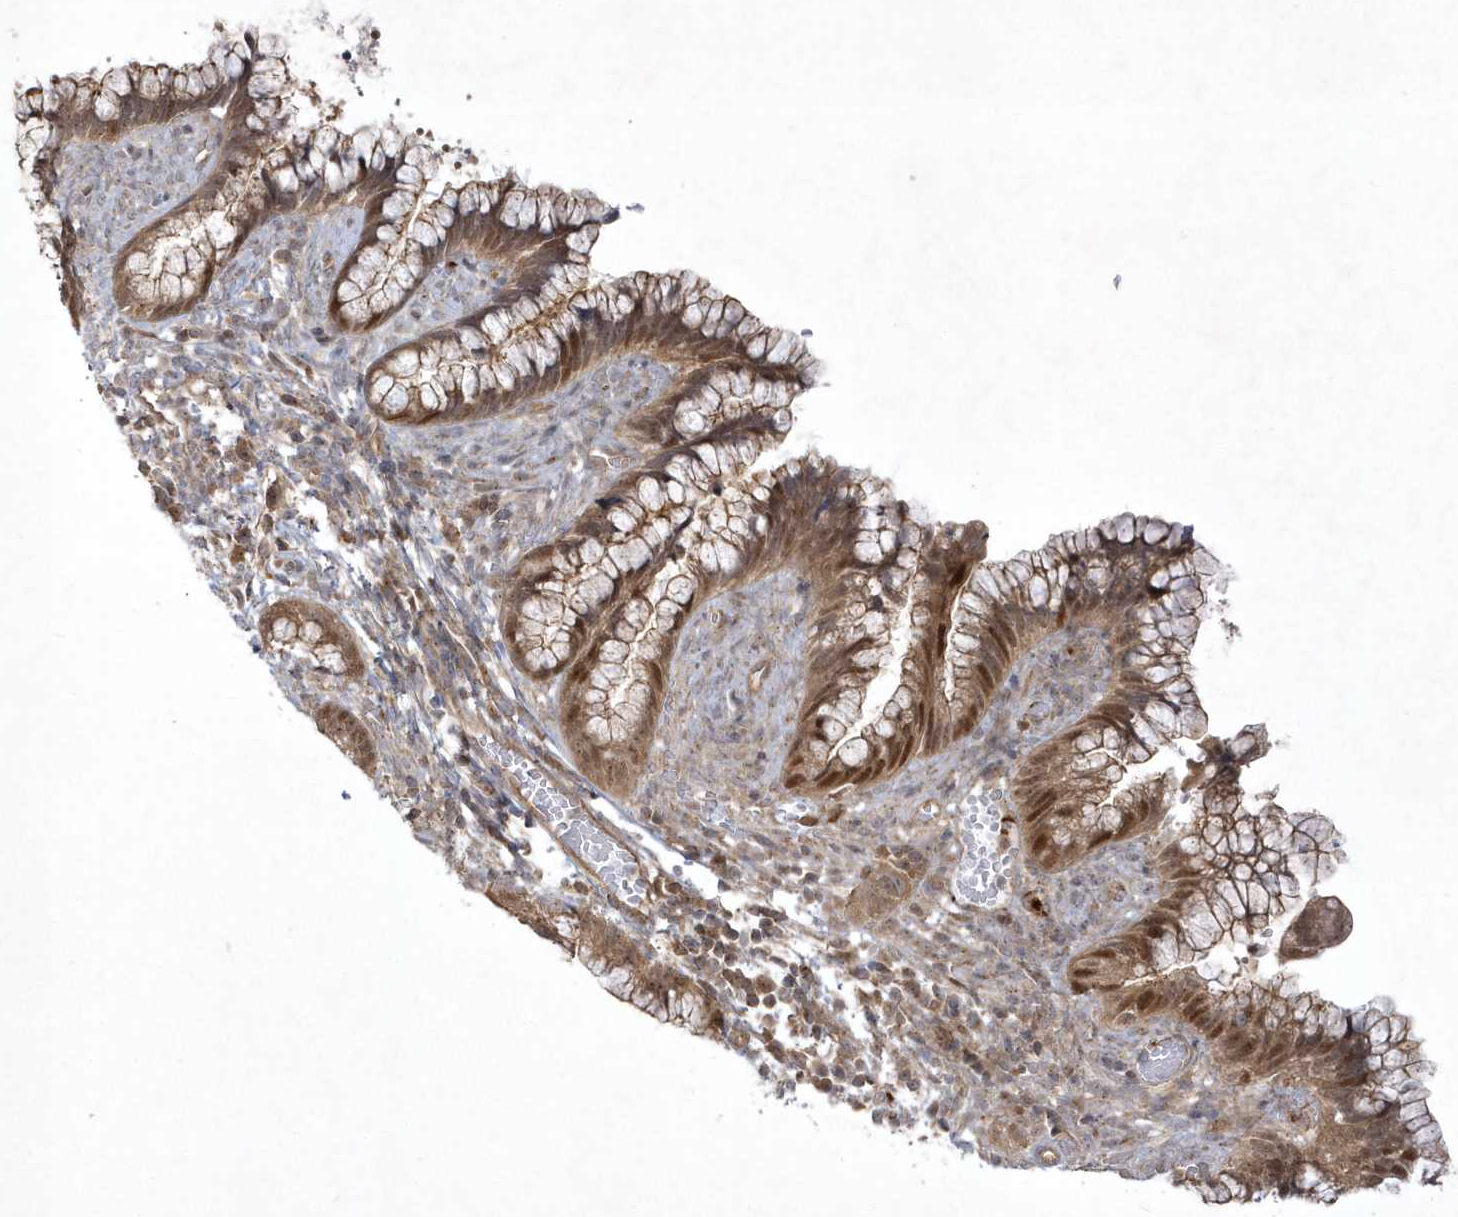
{"staining": {"intensity": "moderate", "quantity": ">75%", "location": "cytoplasmic/membranous,nuclear"}, "tissue": "cervical cancer", "cell_type": "Tumor cells", "image_type": "cancer", "snomed": [{"axis": "morphology", "description": "Adenocarcinoma, NOS"}, {"axis": "topography", "description": "Cervix"}], "caption": "Cervical cancer stained with DAB immunohistochemistry (IHC) reveals medium levels of moderate cytoplasmic/membranous and nuclear positivity in about >75% of tumor cells.", "gene": "NAF1", "patient": {"sex": "female", "age": 44}}